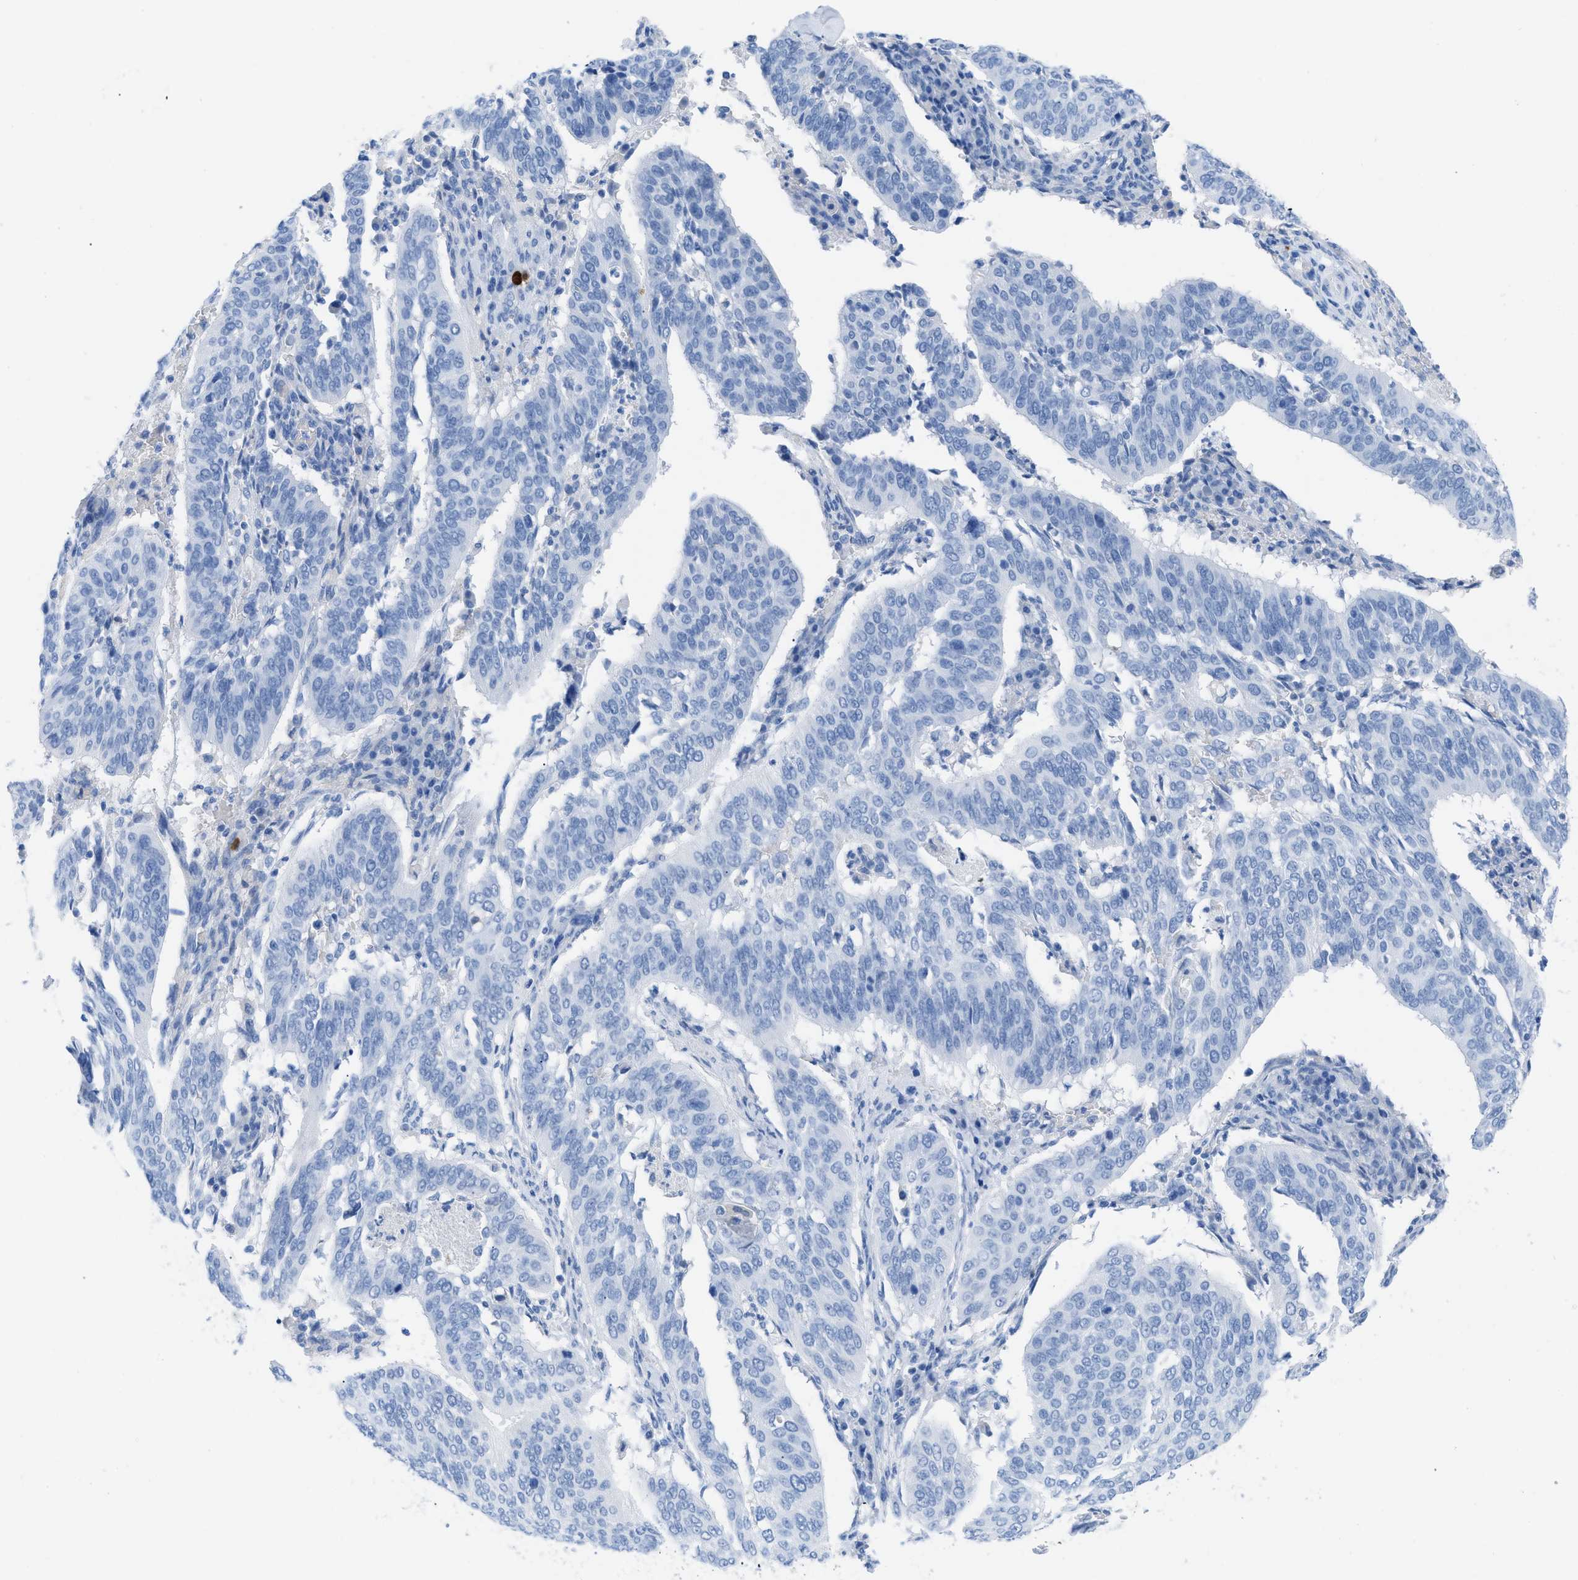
{"staining": {"intensity": "negative", "quantity": "none", "location": "none"}, "tissue": "cervical cancer", "cell_type": "Tumor cells", "image_type": "cancer", "snomed": [{"axis": "morphology", "description": "Normal tissue, NOS"}, {"axis": "morphology", "description": "Squamous cell carcinoma, NOS"}, {"axis": "topography", "description": "Cervix"}], "caption": "The image displays no staining of tumor cells in squamous cell carcinoma (cervical).", "gene": "TCL1A", "patient": {"sex": "female", "age": 39}}